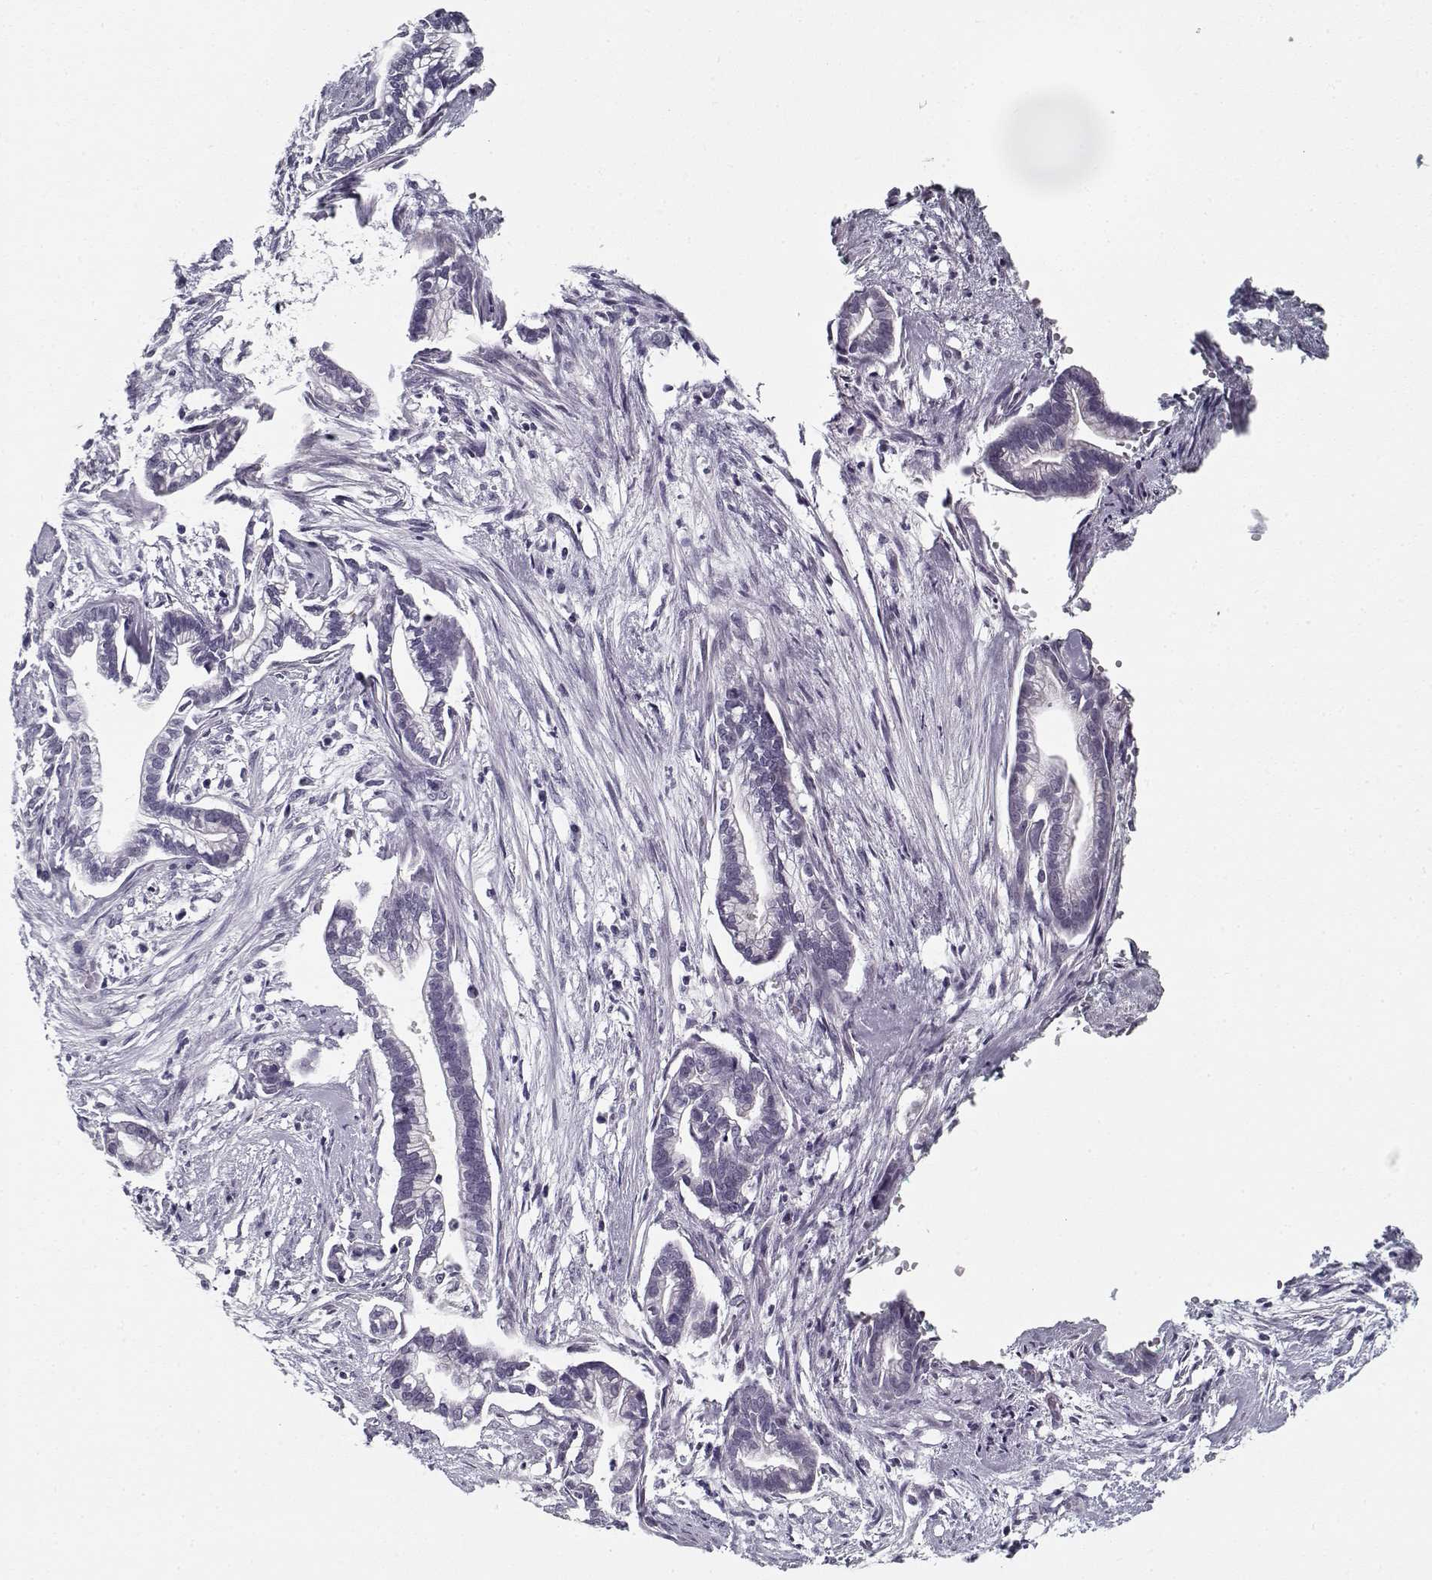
{"staining": {"intensity": "negative", "quantity": "none", "location": "none"}, "tissue": "cervical cancer", "cell_type": "Tumor cells", "image_type": "cancer", "snomed": [{"axis": "morphology", "description": "Adenocarcinoma, NOS"}, {"axis": "topography", "description": "Cervix"}], "caption": "High power microscopy histopathology image of an immunohistochemistry micrograph of cervical cancer, revealing no significant positivity in tumor cells. (DAB IHC visualized using brightfield microscopy, high magnification).", "gene": "SPACA9", "patient": {"sex": "female", "age": 62}}